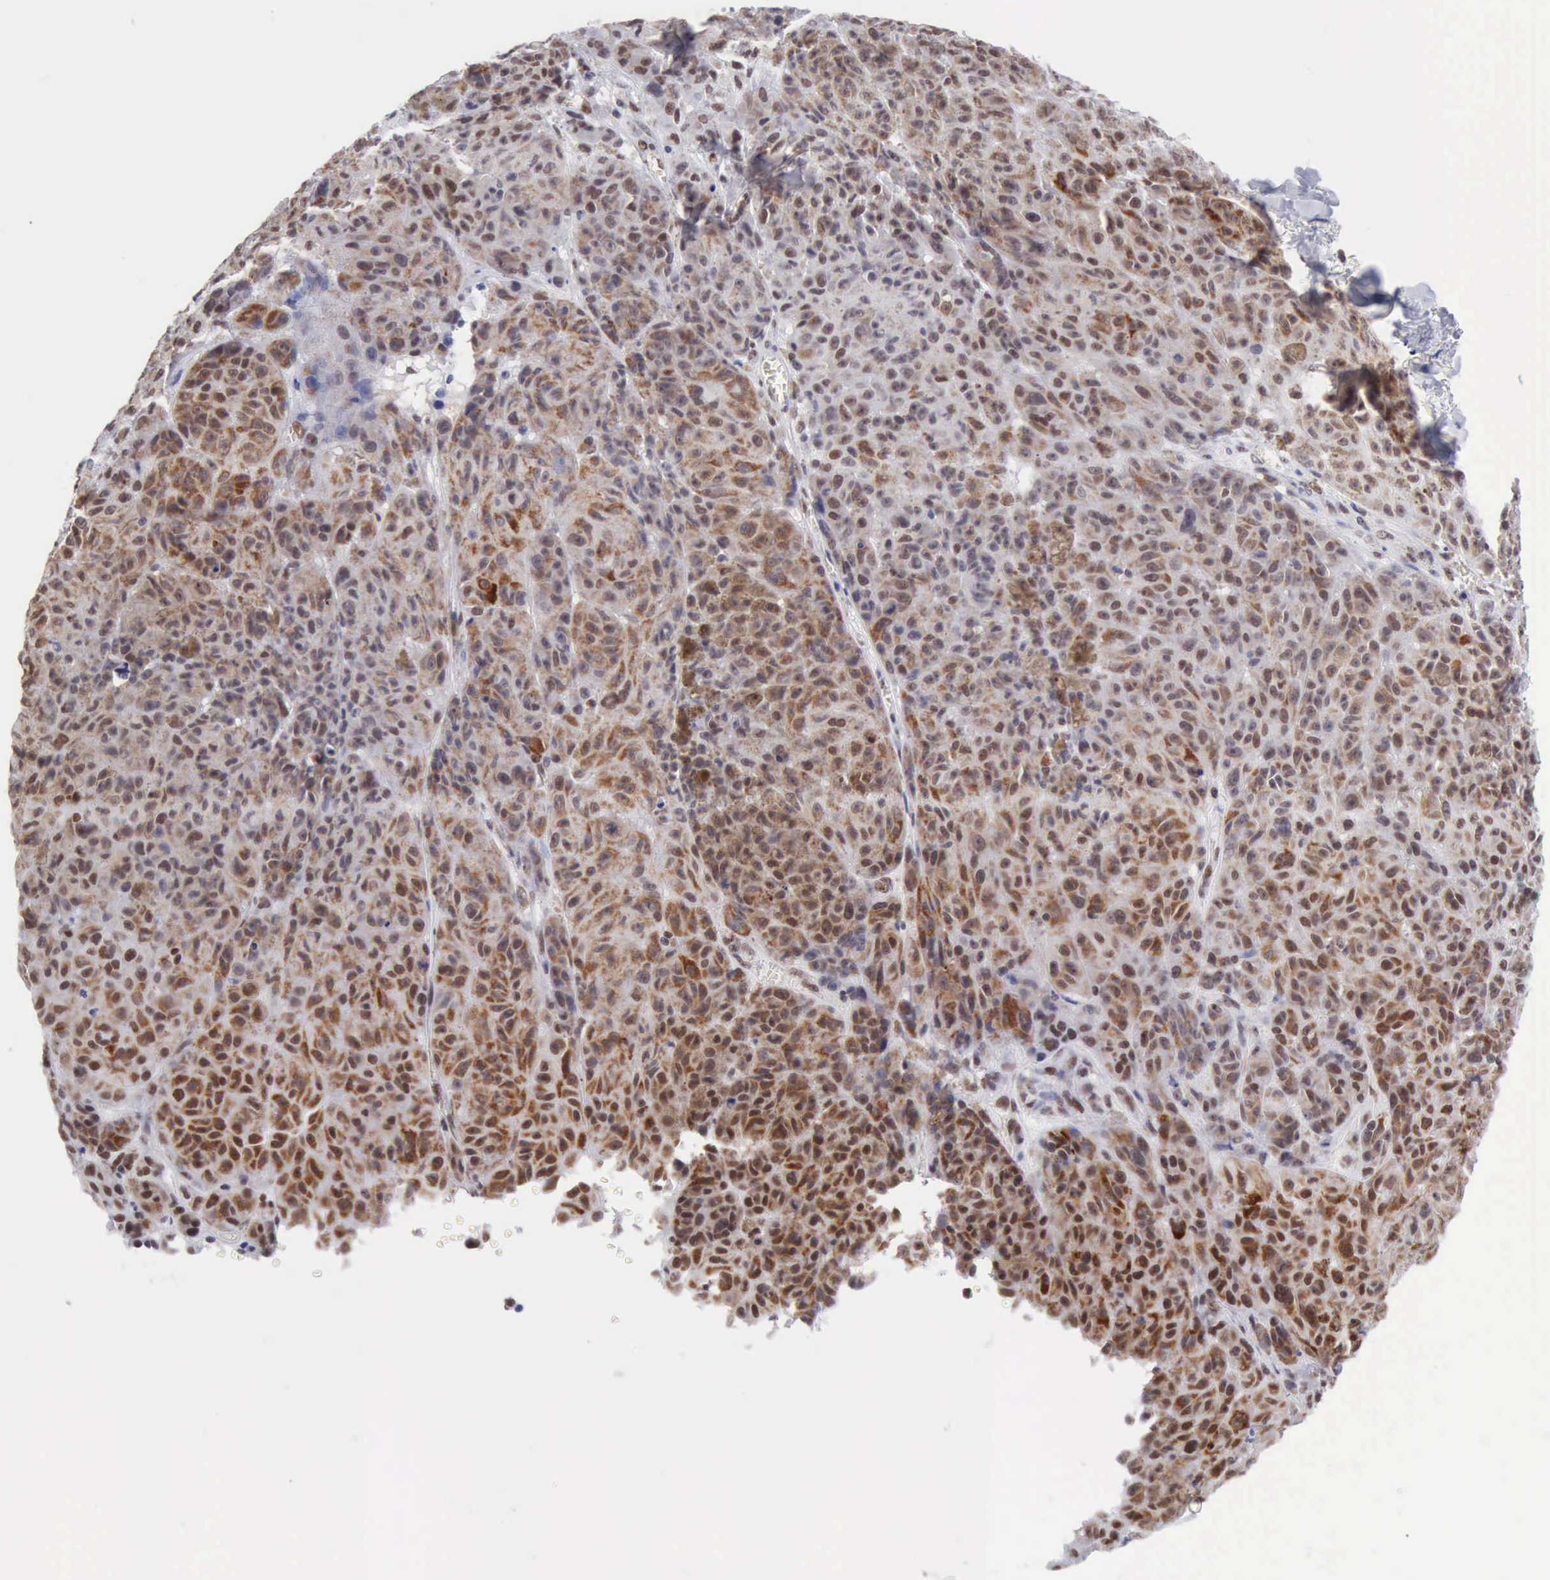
{"staining": {"intensity": "moderate", "quantity": "<25%", "location": "nuclear"}, "tissue": "melanoma", "cell_type": "Tumor cells", "image_type": "cancer", "snomed": [{"axis": "morphology", "description": "Malignant melanoma, NOS"}, {"axis": "topography", "description": "Skin"}], "caption": "Moderate nuclear expression is identified in about <25% of tumor cells in malignant melanoma.", "gene": "ERCC4", "patient": {"sex": "male", "age": 64}}